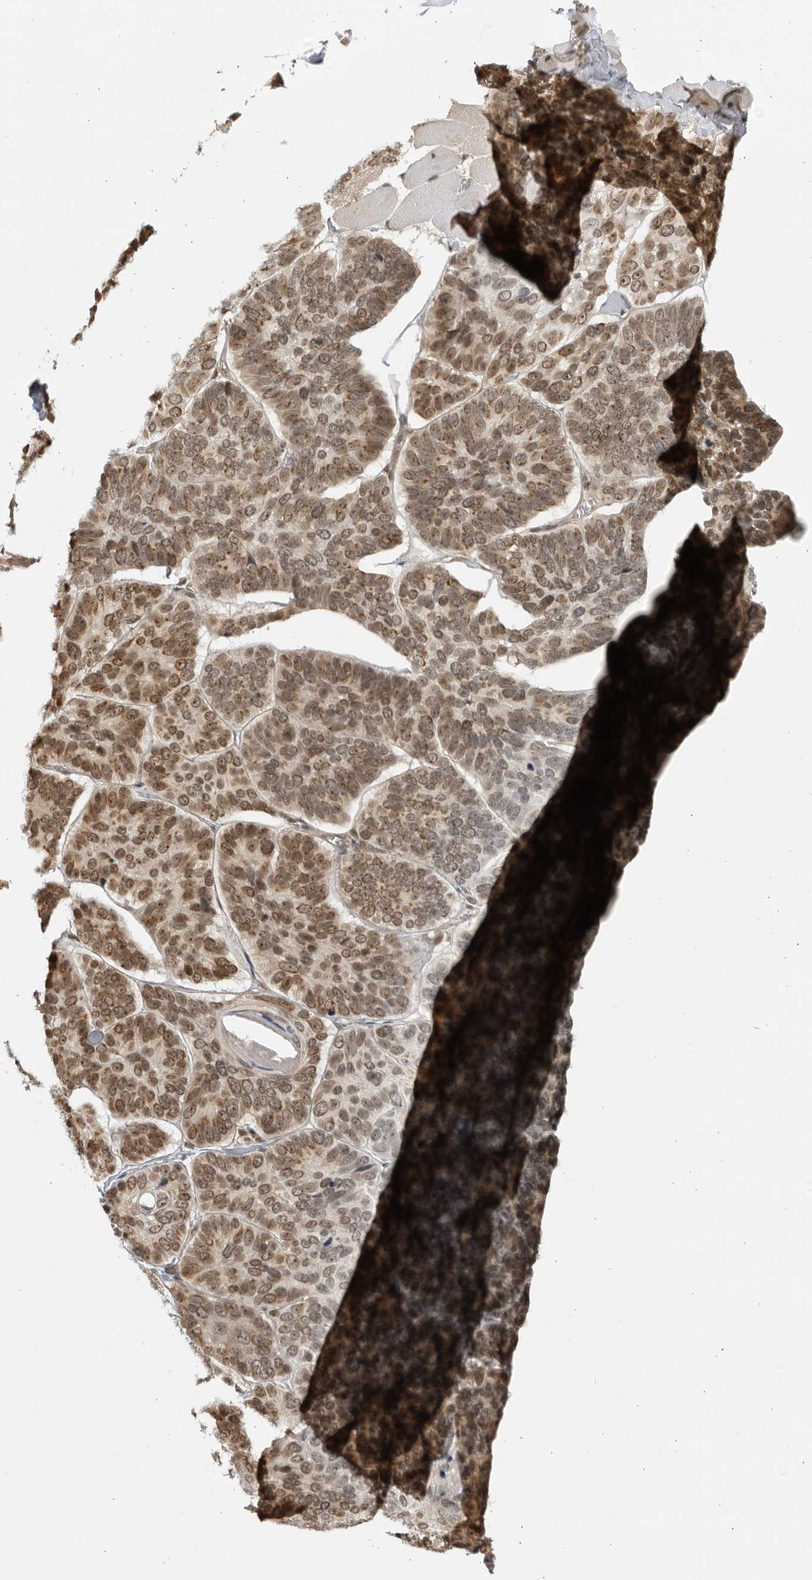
{"staining": {"intensity": "moderate", "quantity": ">75%", "location": "cytoplasmic/membranous,nuclear"}, "tissue": "skin cancer", "cell_type": "Tumor cells", "image_type": "cancer", "snomed": [{"axis": "morphology", "description": "Basal cell carcinoma"}, {"axis": "topography", "description": "Skin"}], "caption": "Brown immunohistochemical staining in human skin cancer (basal cell carcinoma) exhibits moderate cytoplasmic/membranous and nuclear positivity in about >75% of tumor cells. Nuclei are stained in blue.", "gene": "RASGEF1C", "patient": {"sex": "male", "age": 62}}